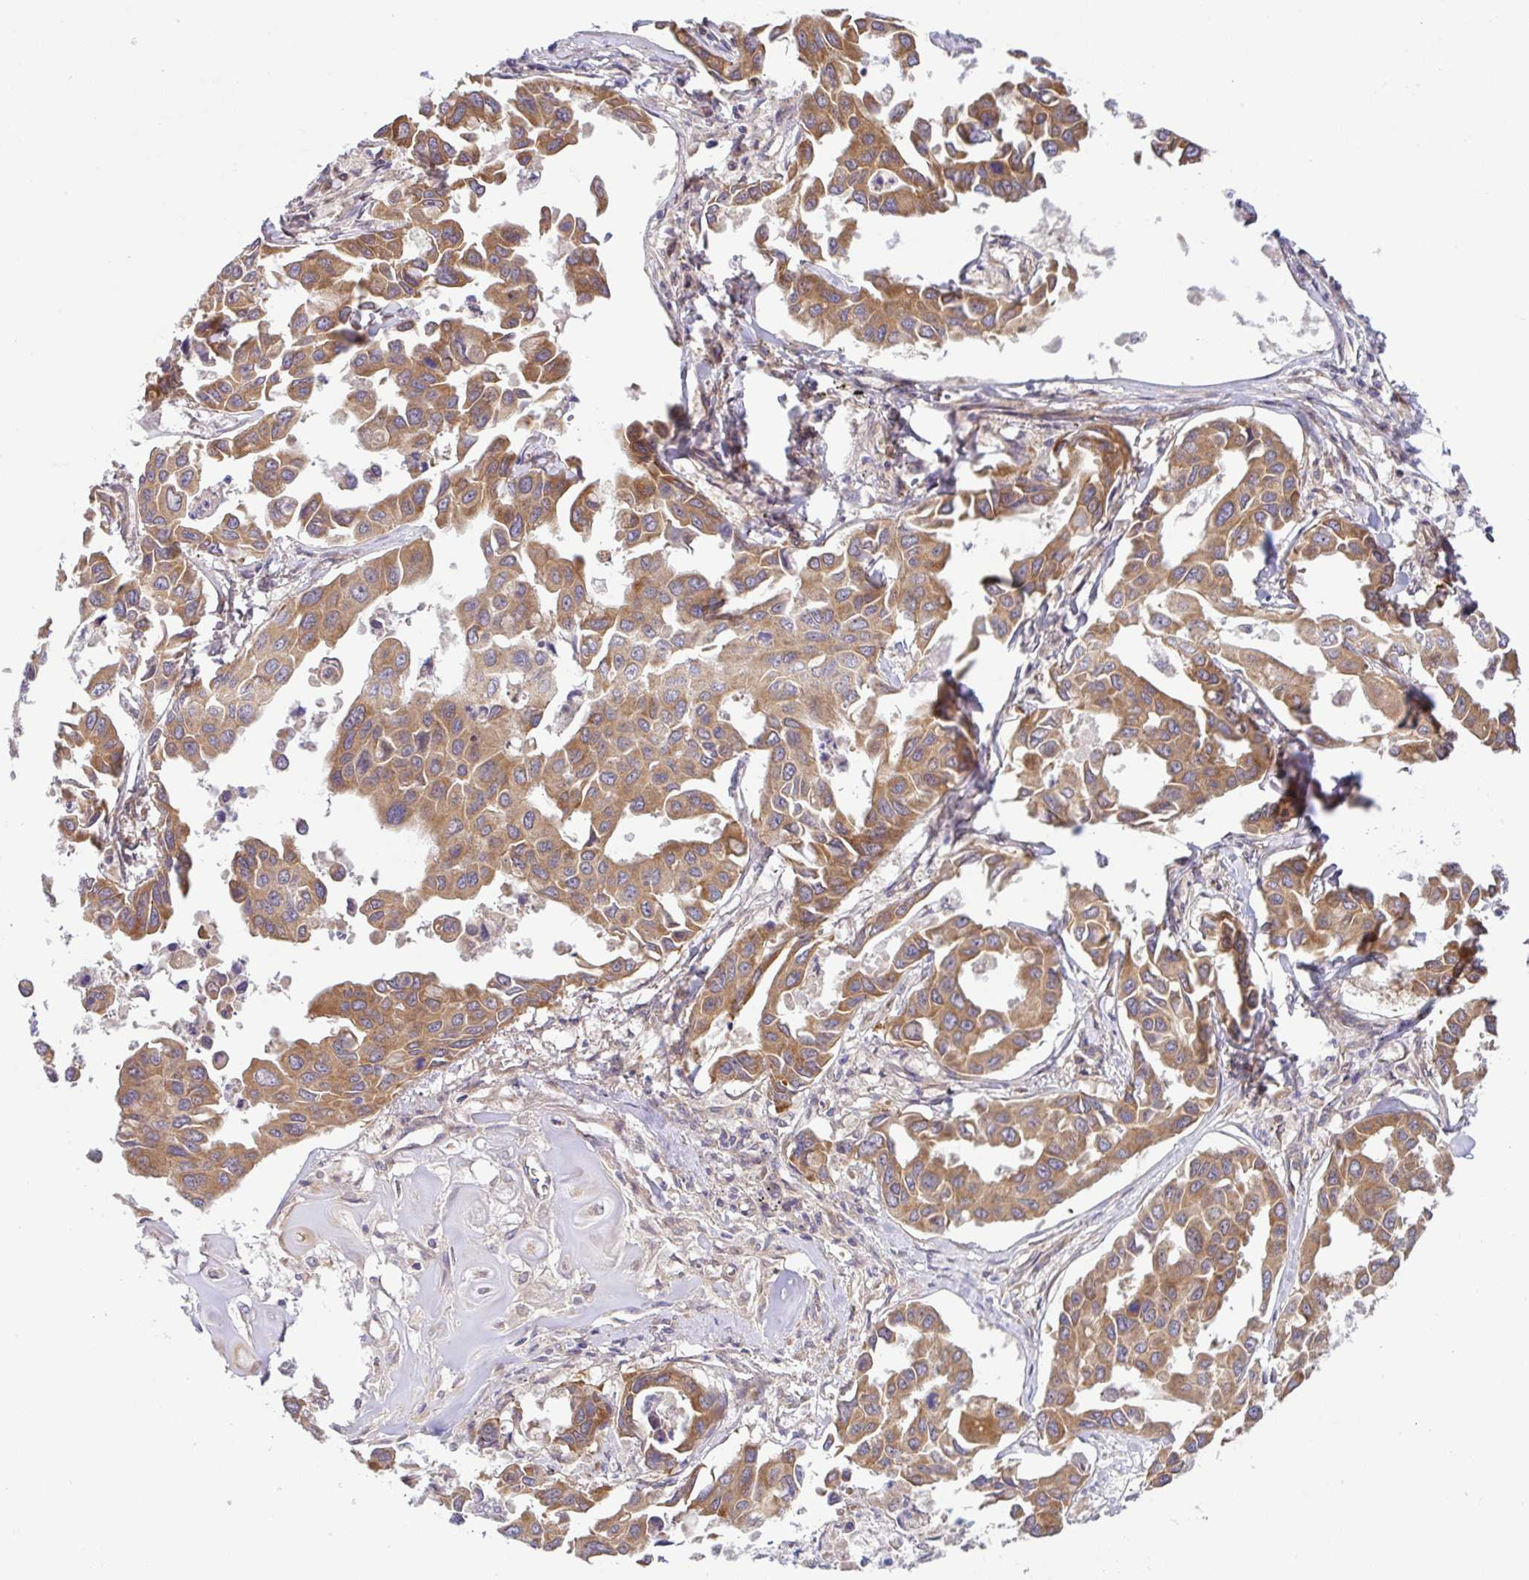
{"staining": {"intensity": "moderate", "quantity": ">75%", "location": "cytoplasmic/membranous"}, "tissue": "lung cancer", "cell_type": "Tumor cells", "image_type": "cancer", "snomed": [{"axis": "morphology", "description": "Adenocarcinoma, NOS"}, {"axis": "topography", "description": "Lung"}], "caption": "Moderate cytoplasmic/membranous expression for a protein is appreciated in approximately >75% of tumor cells of lung cancer using IHC.", "gene": "UBE4A", "patient": {"sex": "male", "age": 64}}